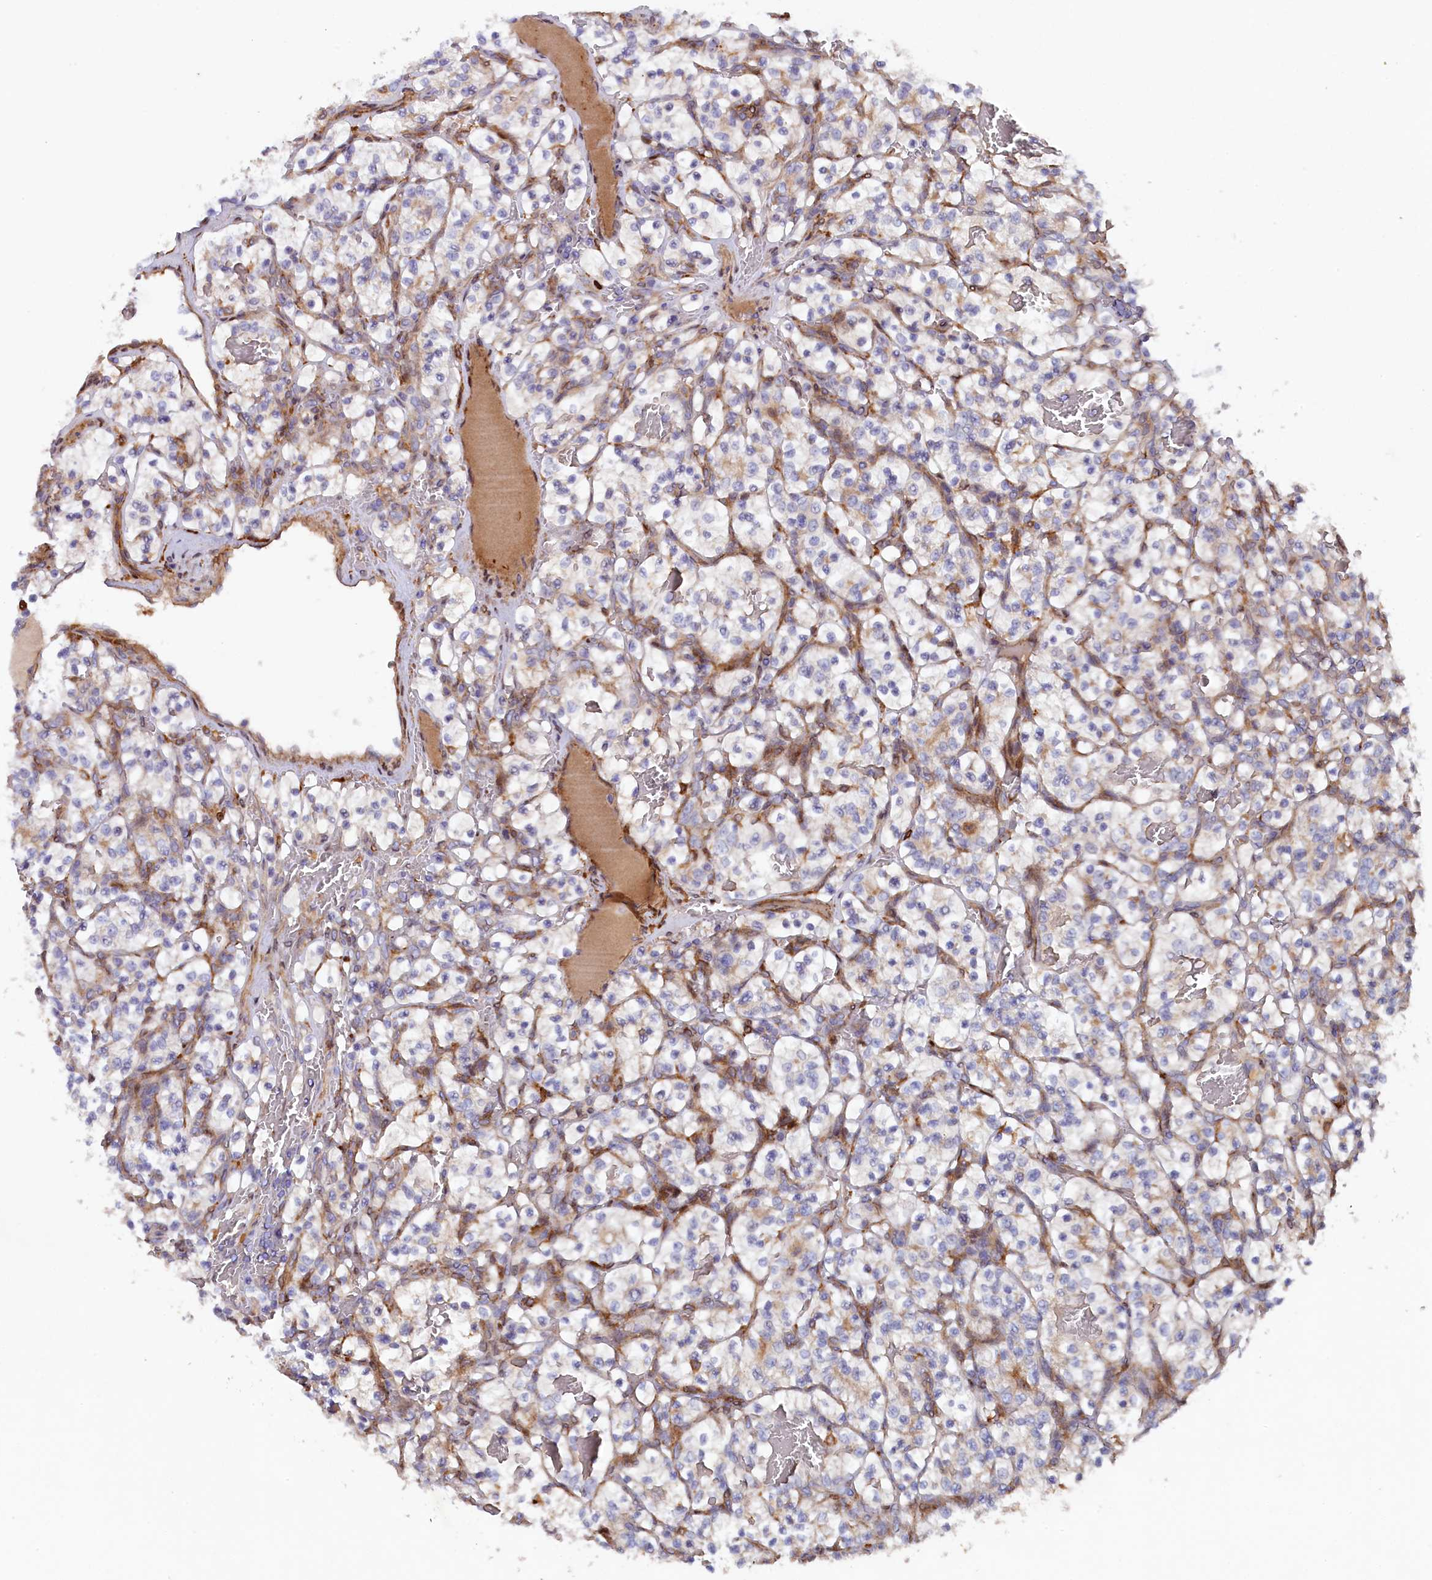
{"staining": {"intensity": "negative", "quantity": "none", "location": "none"}, "tissue": "renal cancer", "cell_type": "Tumor cells", "image_type": "cancer", "snomed": [{"axis": "morphology", "description": "Adenocarcinoma, NOS"}, {"axis": "topography", "description": "Kidney"}], "caption": "An image of human renal cancer is negative for staining in tumor cells.", "gene": "FERMT1", "patient": {"sex": "female", "age": 57}}